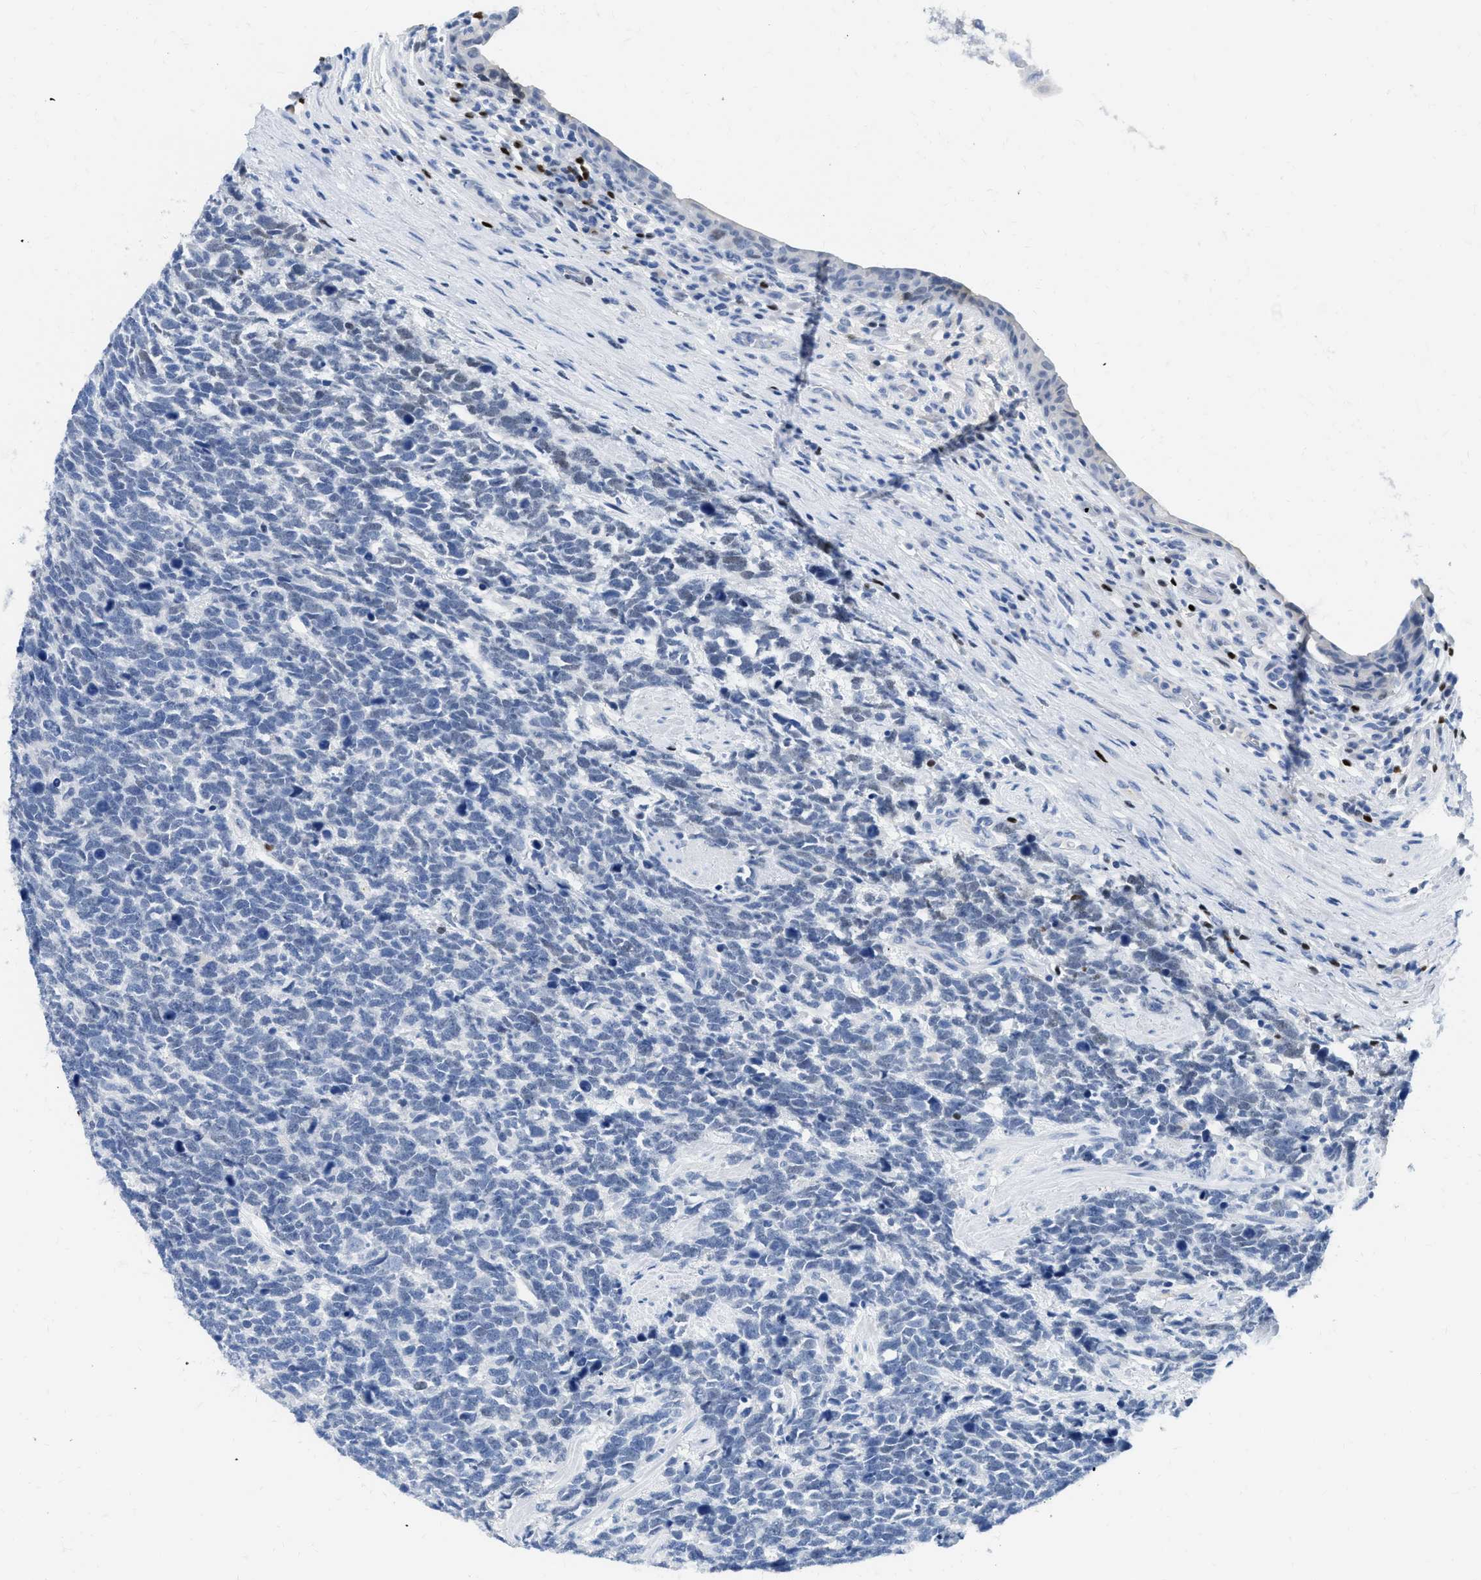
{"staining": {"intensity": "negative", "quantity": "none", "location": "none"}, "tissue": "urothelial cancer", "cell_type": "Tumor cells", "image_type": "cancer", "snomed": [{"axis": "morphology", "description": "Urothelial carcinoma, High grade"}, {"axis": "topography", "description": "Urinary bladder"}], "caption": "This is an immunohistochemistry (IHC) micrograph of high-grade urothelial carcinoma. There is no positivity in tumor cells.", "gene": "TCF7", "patient": {"sex": "female", "age": 82}}